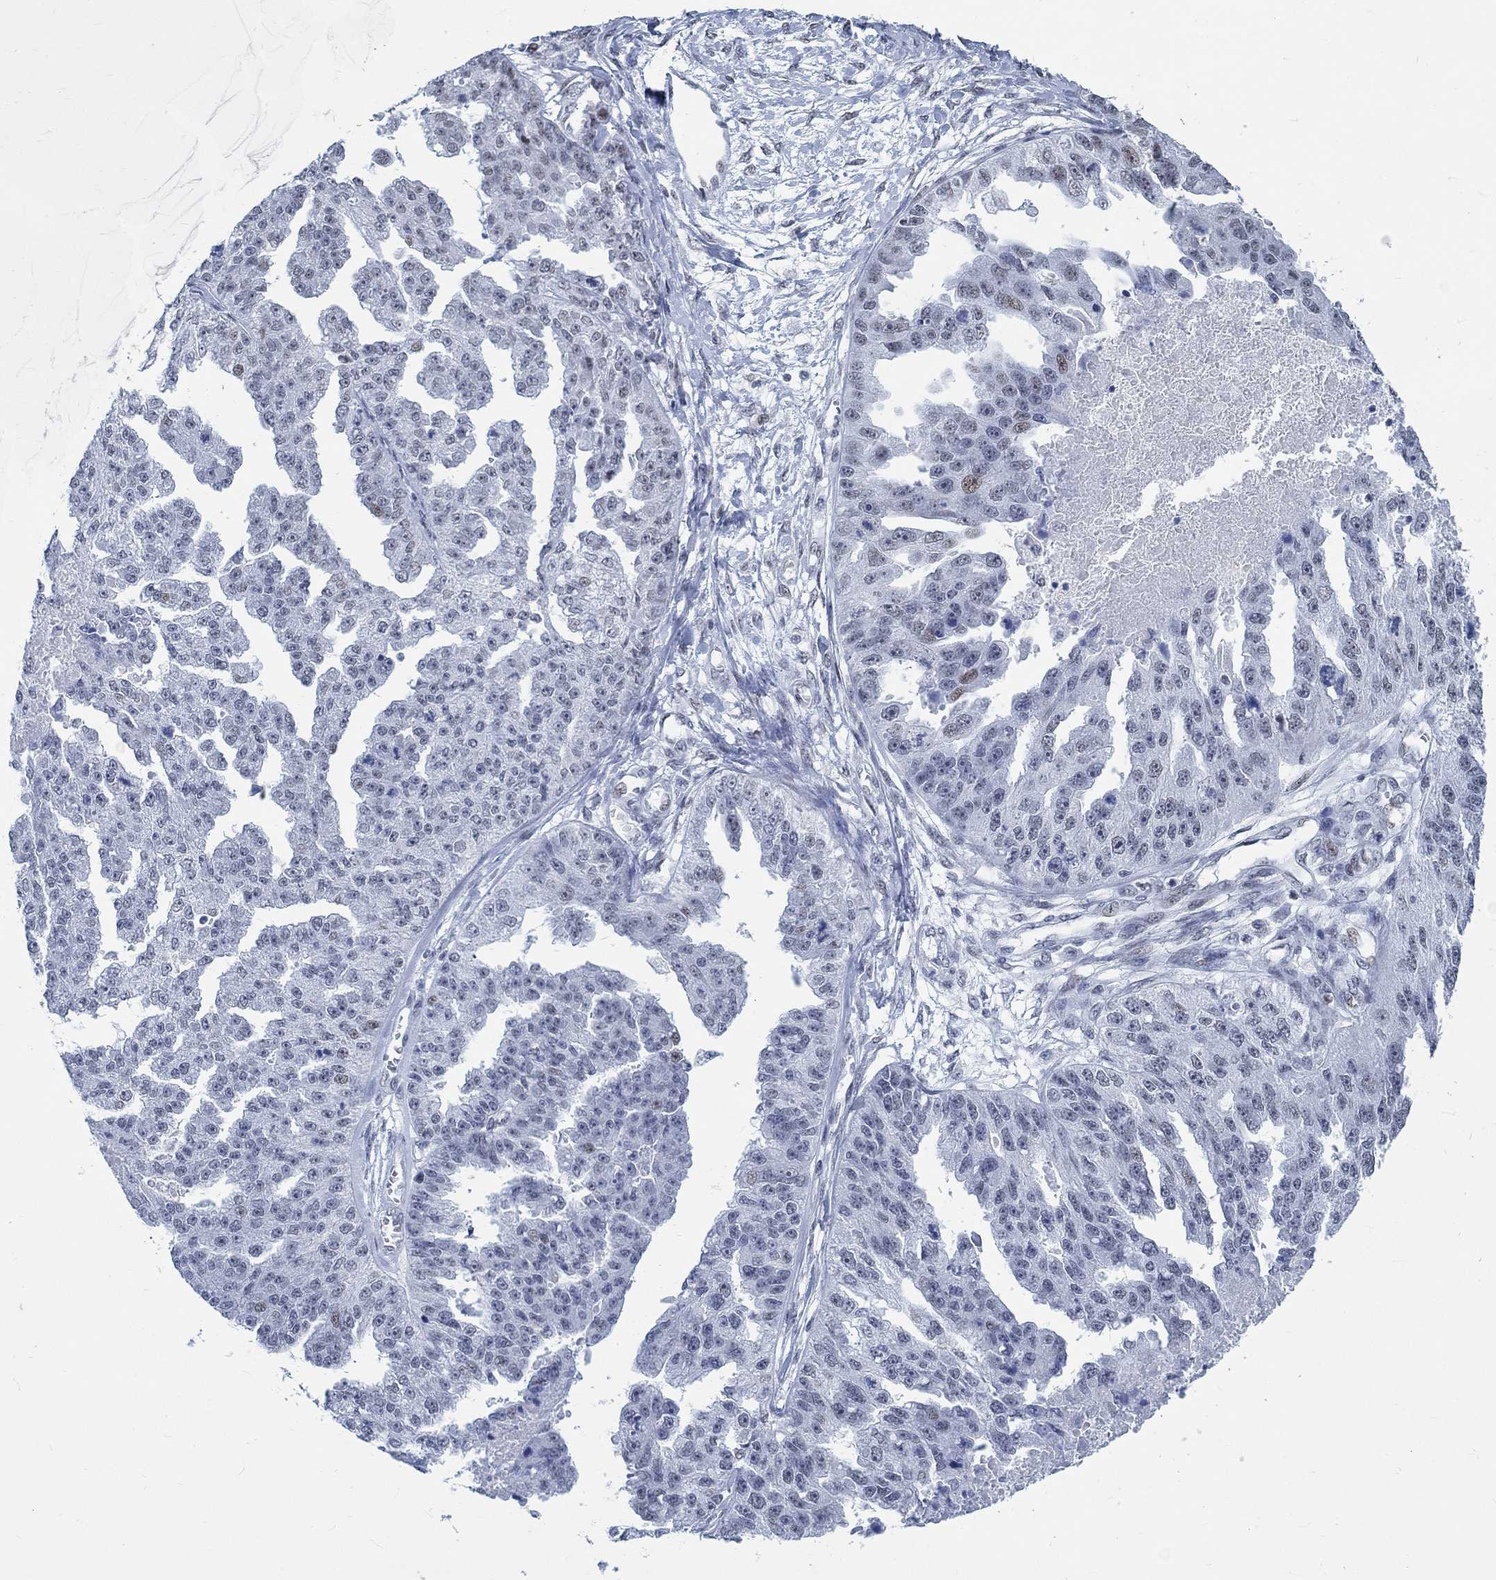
{"staining": {"intensity": "weak", "quantity": "<25%", "location": "nuclear"}, "tissue": "ovarian cancer", "cell_type": "Tumor cells", "image_type": "cancer", "snomed": [{"axis": "morphology", "description": "Cystadenocarcinoma, serous, NOS"}, {"axis": "topography", "description": "Ovary"}], "caption": "This micrograph is of ovarian serous cystadenocarcinoma stained with IHC to label a protein in brown with the nuclei are counter-stained blue. There is no positivity in tumor cells.", "gene": "KCNH8", "patient": {"sex": "female", "age": 58}}